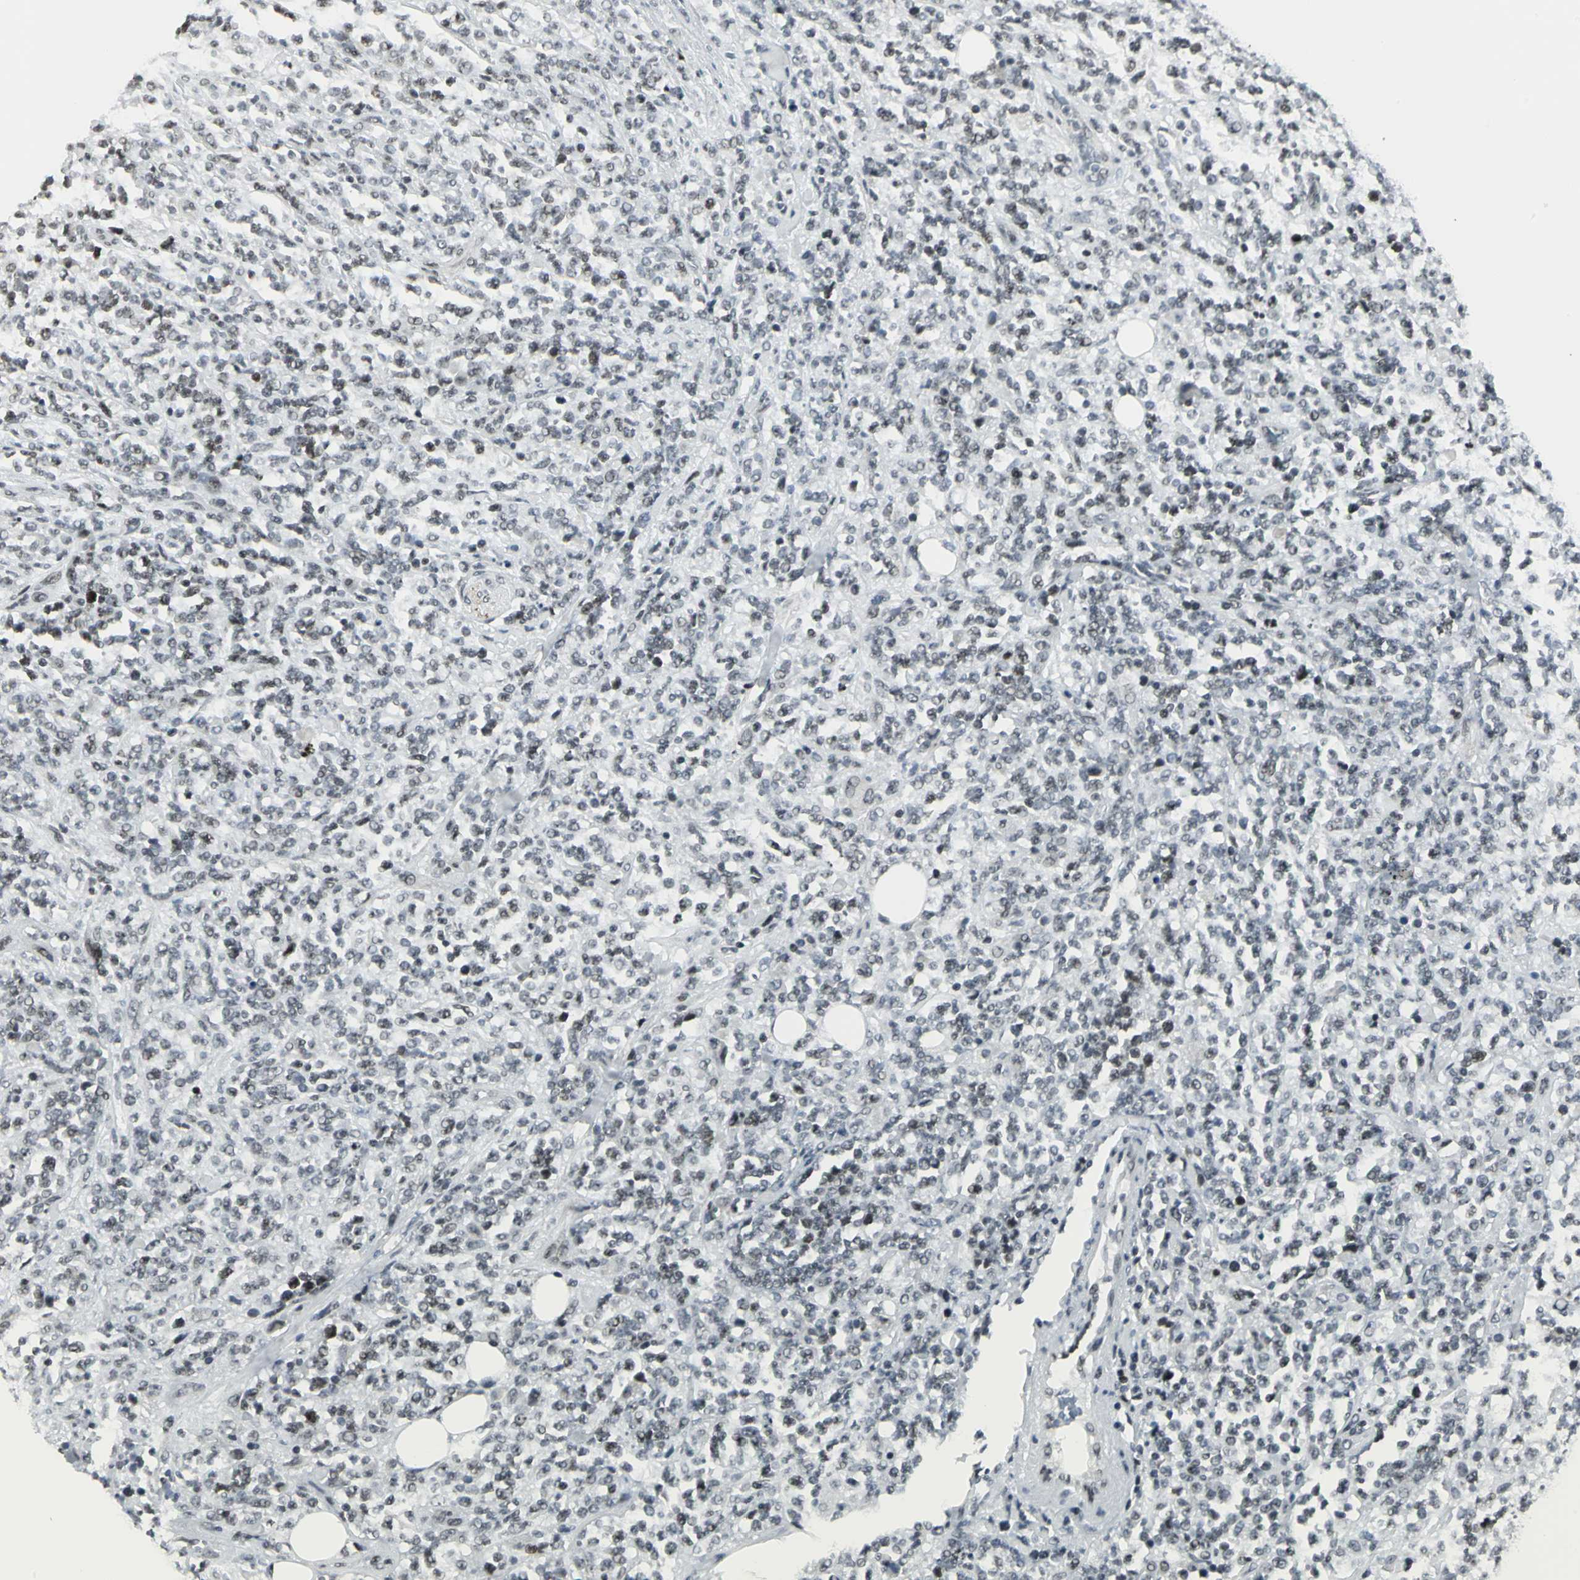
{"staining": {"intensity": "moderate", "quantity": "25%-75%", "location": "nuclear"}, "tissue": "lymphoma", "cell_type": "Tumor cells", "image_type": "cancer", "snomed": [{"axis": "morphology", "description": "Malignant lymphoma, non-Hodgkin's type, High grade"}, {"axis": "topography", "description": "Soft tissue"}], "caption": "Immunohistochemical staining of human high-grade malignant lymphoma, non-Hodgkin's type shows medium levels of moderate nuclear protein expression in about 25%-75% of tumor cells. The staining was performed using DAB (3,3'-diaminobenzidine), with brown indicating positive protein expression. Nuclei are stained blue with hematoxylin.", "gene": "CBX3", "patient": {"sex": "male", "age": 18}}